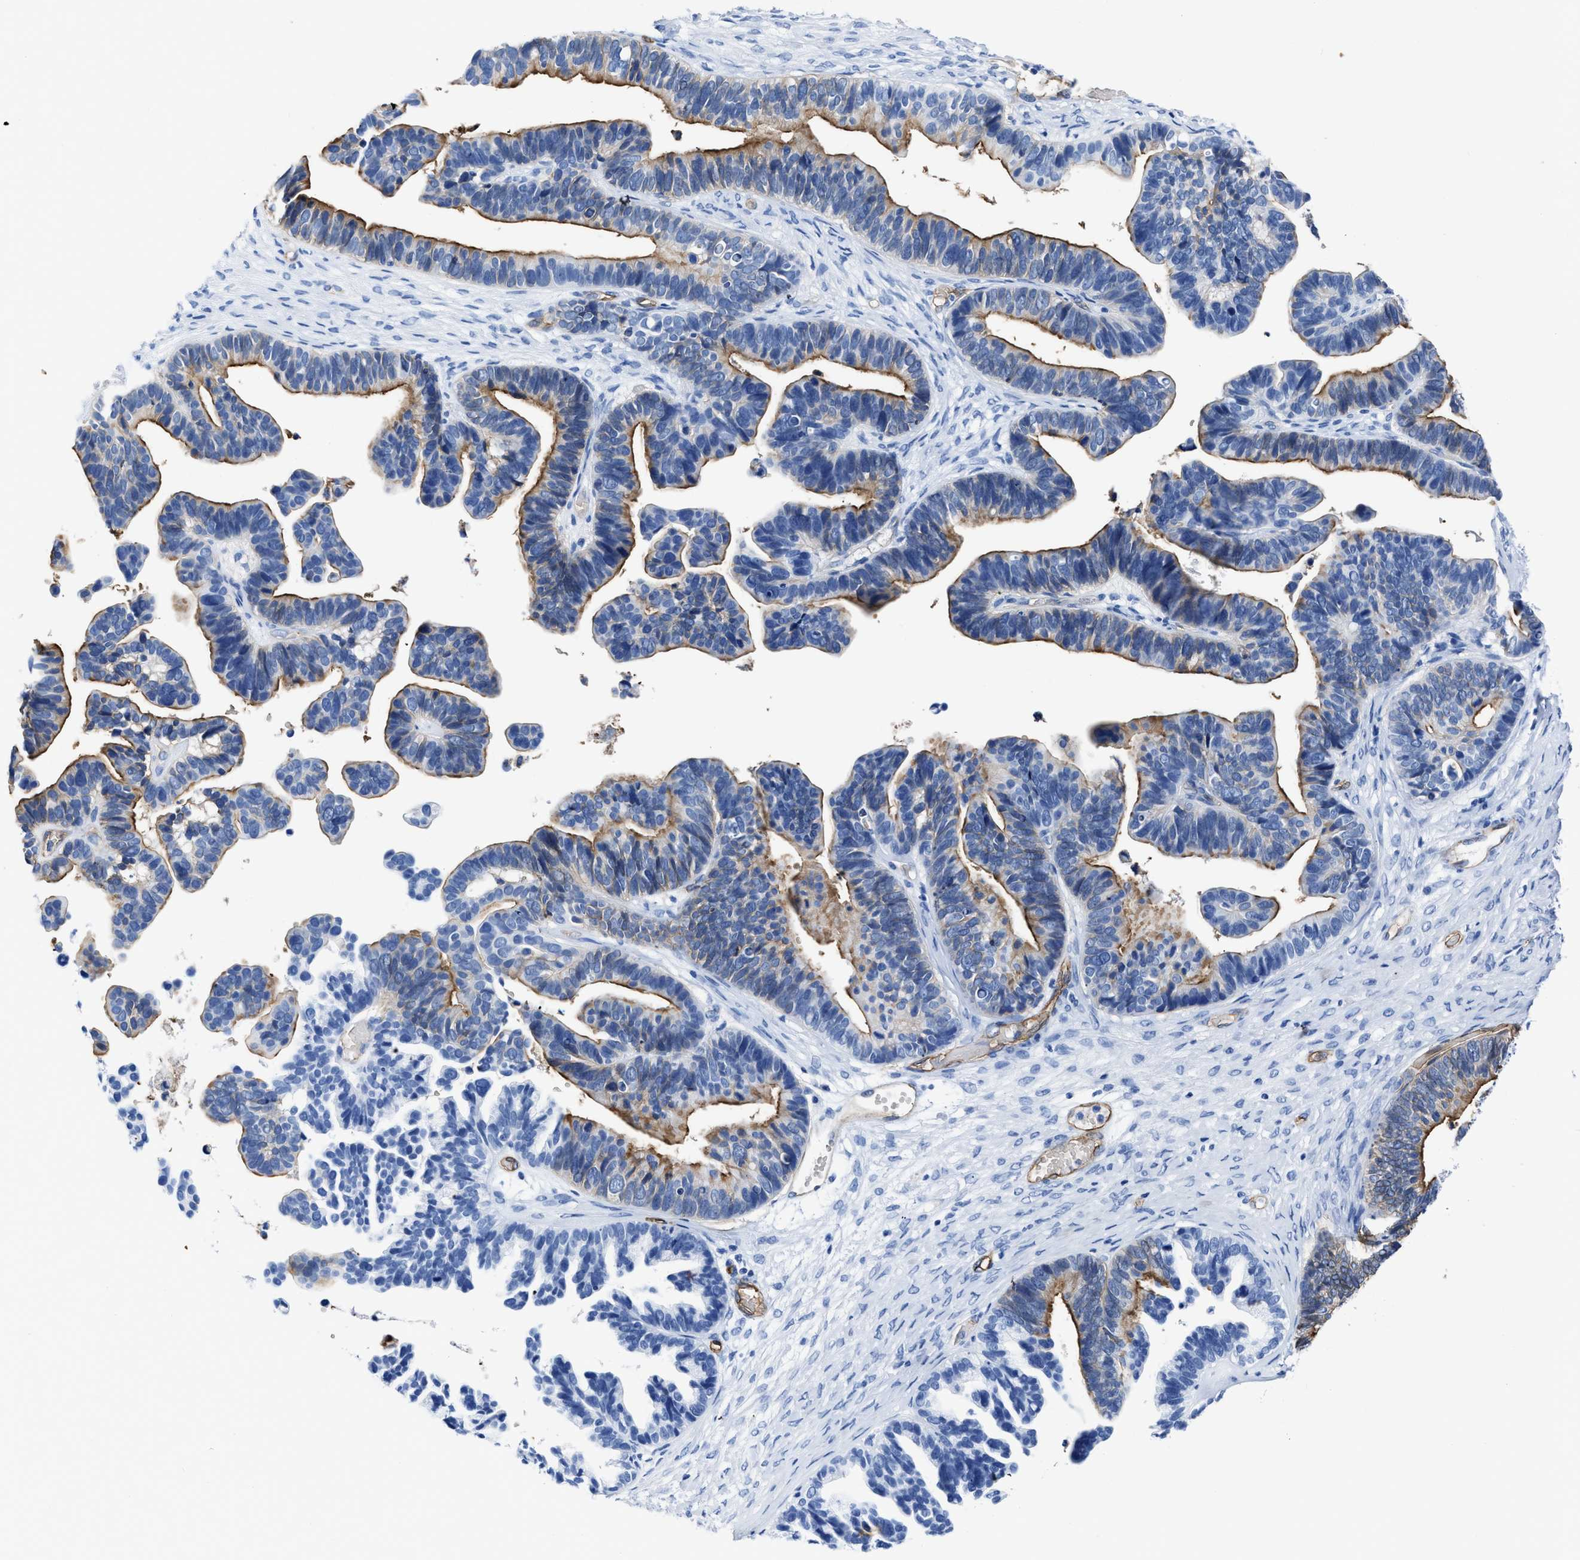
{"staining": {"intensity": "strong", "quantity": ">75%", "location": "cytoplasmic/membranous"}, "tissue": "ovarian cancer", "cell_type": "Tumor cells", "image_type": "cancer", "snomed": [{"axis": "morphology", "description": "Cystadenocarcinoma, serous, NOS"}, {"axis": "topography", "description": "Ovary"}], "caption": "Immunohistochemistry (IHC) photomicrograph of serous cystadenocarcinoma (ovarian) stained for a protein (brown), which displays high levels of strong cytoplasmic/membranous staining in approximately >75% of tumor cells.", "gene": "AQP1", "patient": {"sex": "female", "age": 56}}